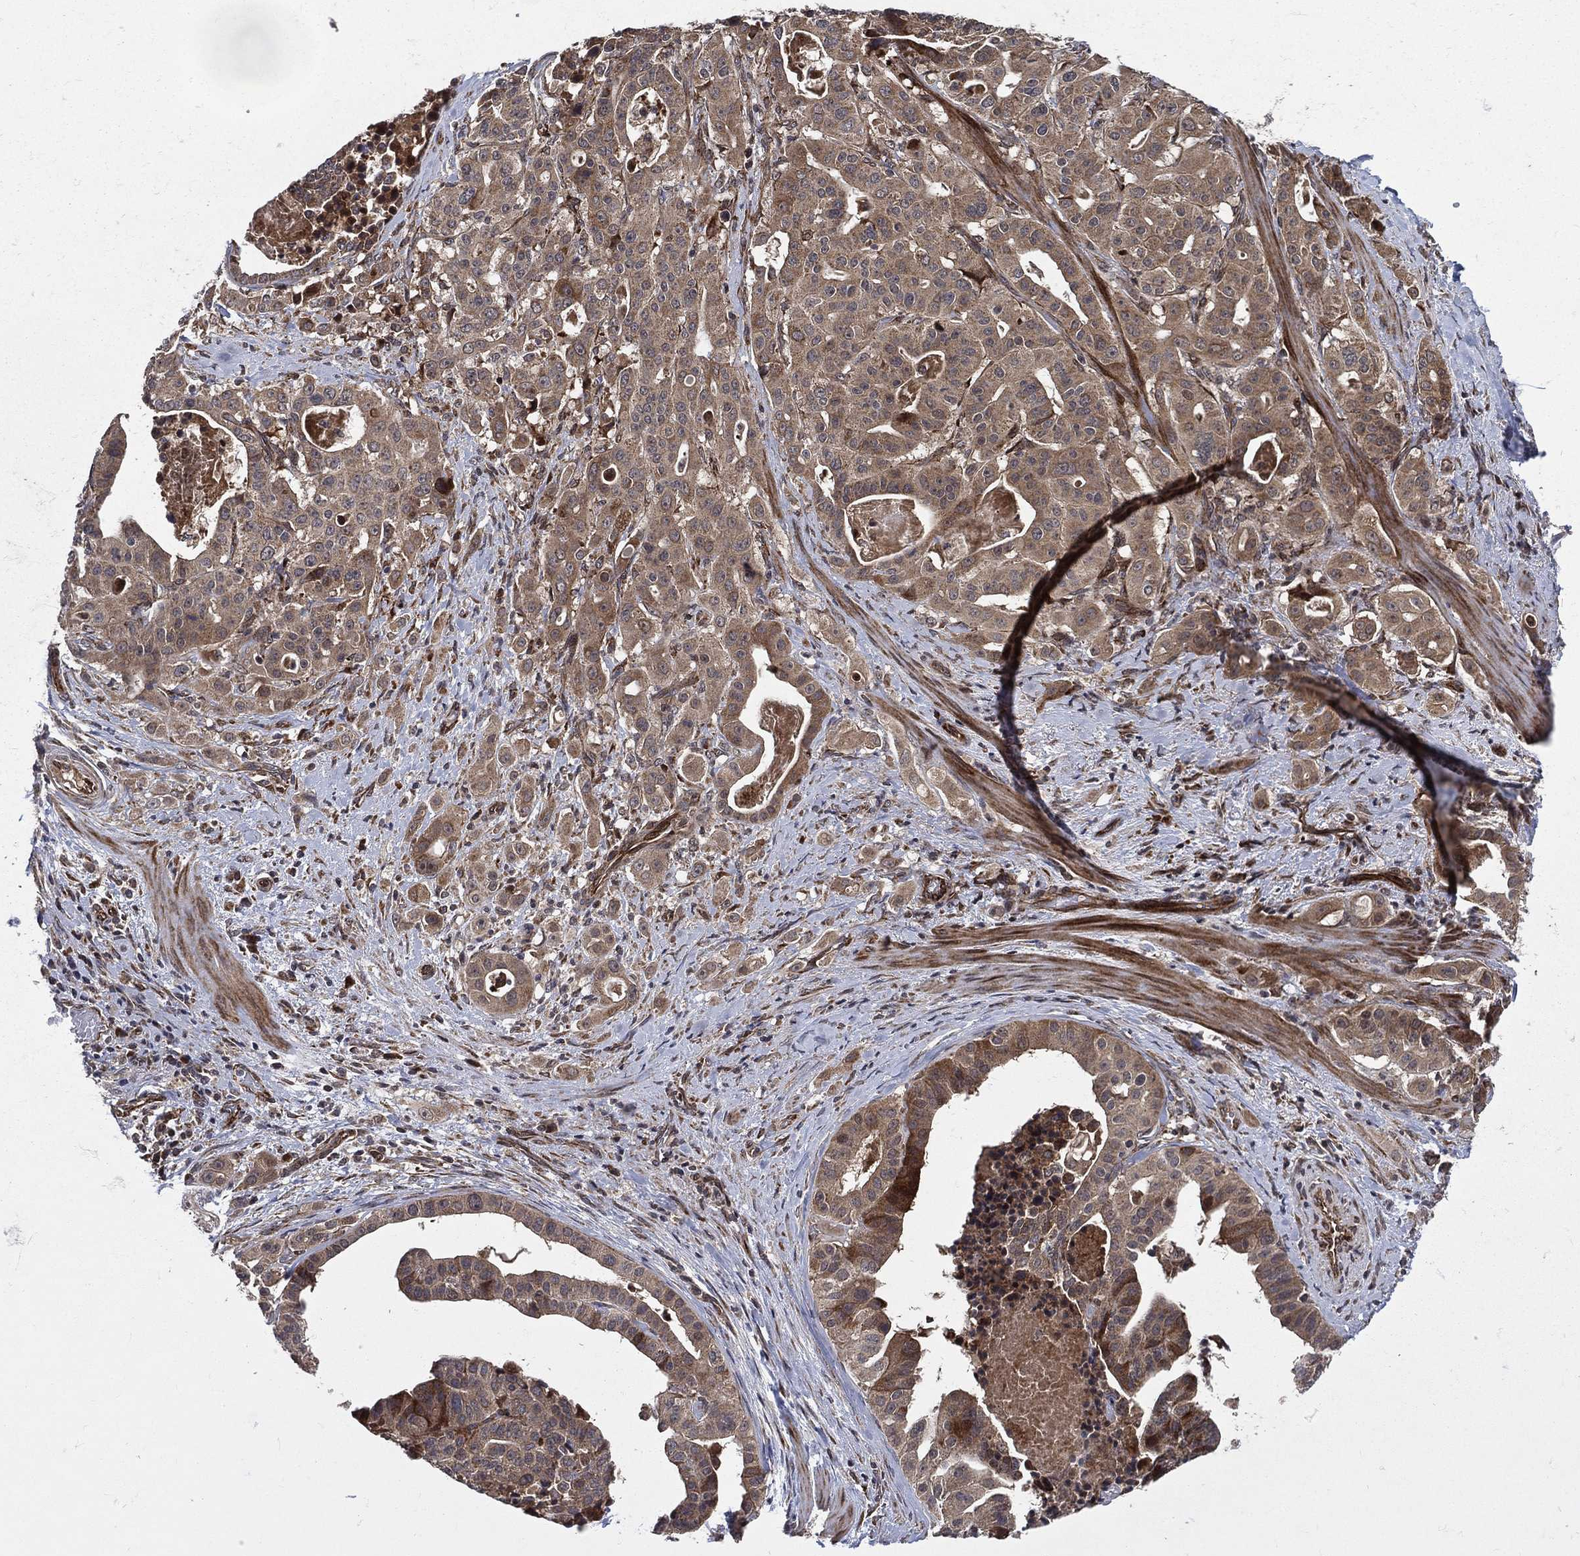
{"staining": {"intensity": "moderate", "quantity": ">75%", "location": "cytoplasmic/membranous"}, "tissue": "stomach cancer", "cell_type": "Tumor cells", "image_type": "cancer", "snomed": [{"axis": "morphology", "description": "Adenocarcinoma, NOS"}, {"axis": "topography", "description": "Stomach"}], "caption": "Stomach cancer (adenocarcinoma) was stained to show a protein in brown. There is medium levels of moderate cytoplasmic/membranous expression in approximately >75% of tumor cells.", "gene": "RAB11FIP4", "patient": {"sex": "male", "age": 48}}